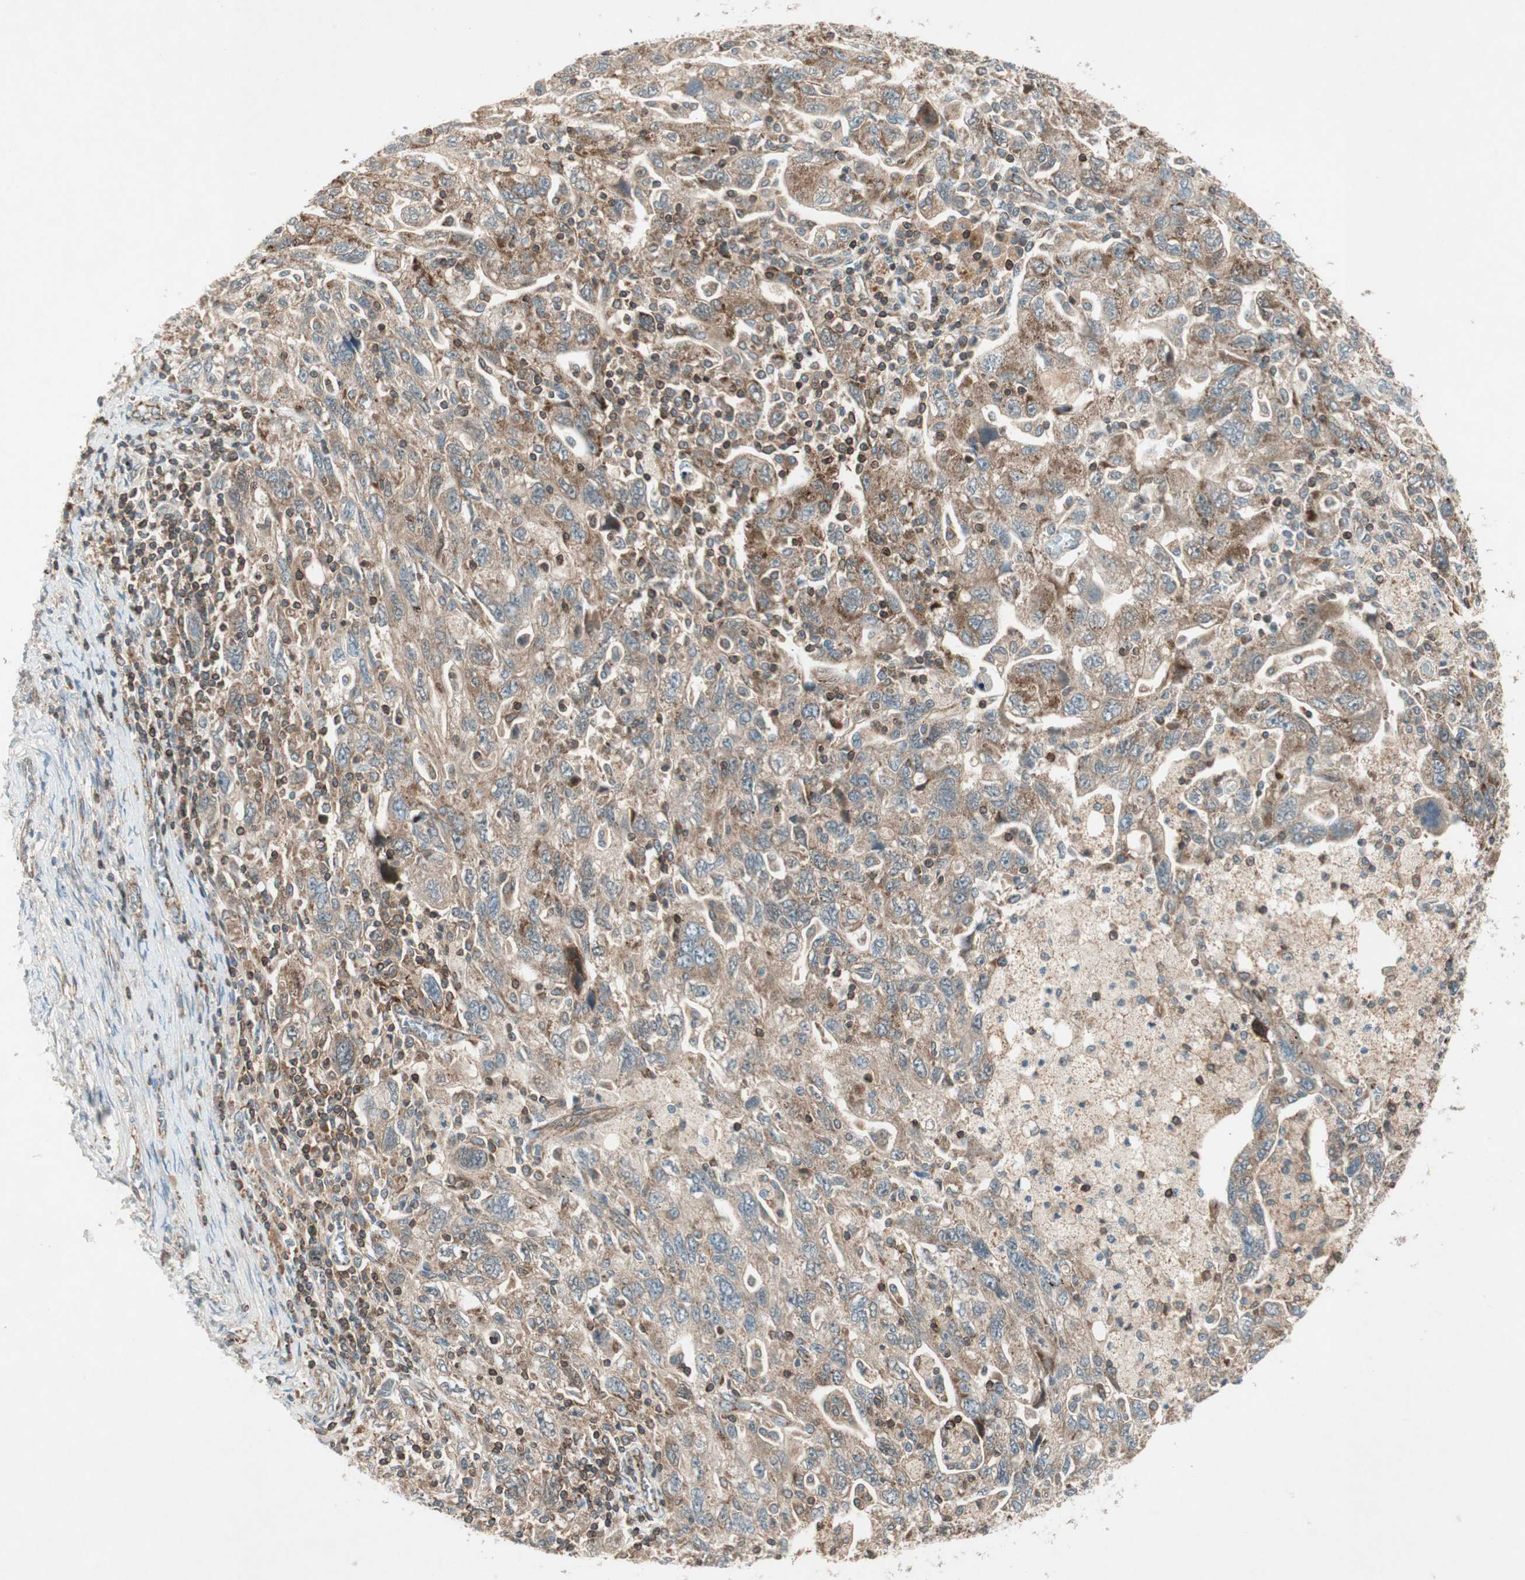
{"staining": {"intensity": "moderate", "quantity": ">75%", "location": "cytoplasmic/membranous"}, "tissue": "ovarian cancer", "cell_type": "Tumor cells", "image_type": "cancer", "snomed": [{"axis": "morphology", "description": "Carcinoma, NOS"}, {"axis": "morphology", "description": "Cystadenocarcinoma, serous, NOS"}, {"axis": "topography", "description": "Ovary"}], "caption": "Protein expression analysis of ovarian cancer exhibits moderate cytoplasmic/membranous positivity in about >75% of tumor cells. Using DAB (3,3'-diaminobenzidine) (brown) and hematoxylin (blue) stains, captured at high magnification using brightfield microscopy.", "gene": "CHADL", "patient": {"sex": "female", "age": 69}}